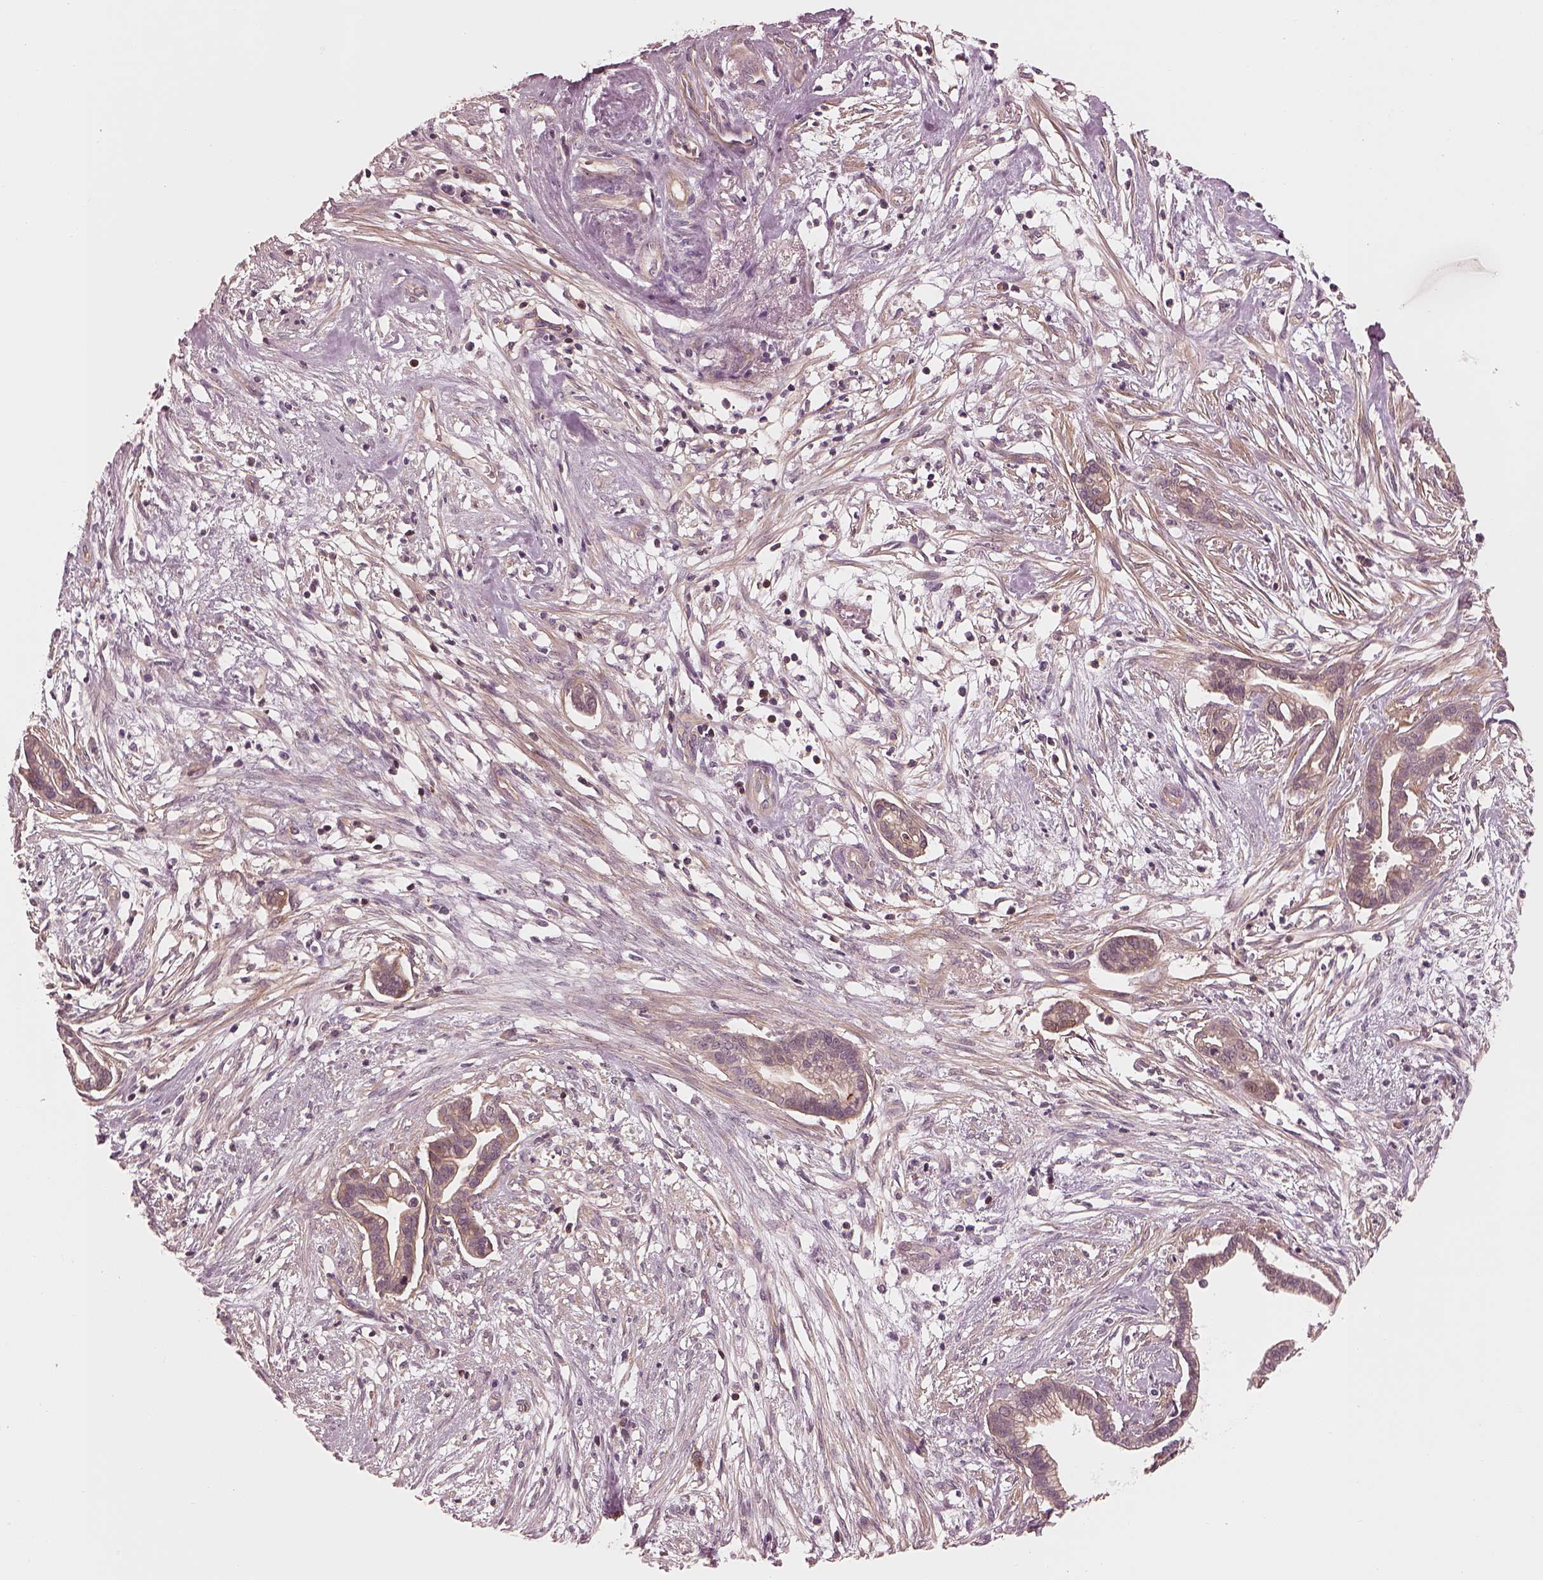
{"staining": {"intensity": "weak", "quantity": "25%-75%", "location": "cytoplasmic/membranous"}, "tissue": "cervical cancer", "cell_type": "Tumor cells", "image_type": "cancer", "snomed": [{"axis": "morphology", "description": "Adenocarcinoma, NOS"}, {"axis": "topography", "description": "Cervix"}], "caption": "This is an image of immunohistochemistry staining of cervical adenocarcinoma, which shows weak positivity in the cytoplasmic/membranous of tumor cells.", "gene": "FAM107B", "patient": {"sex": "female", "age": 62}}